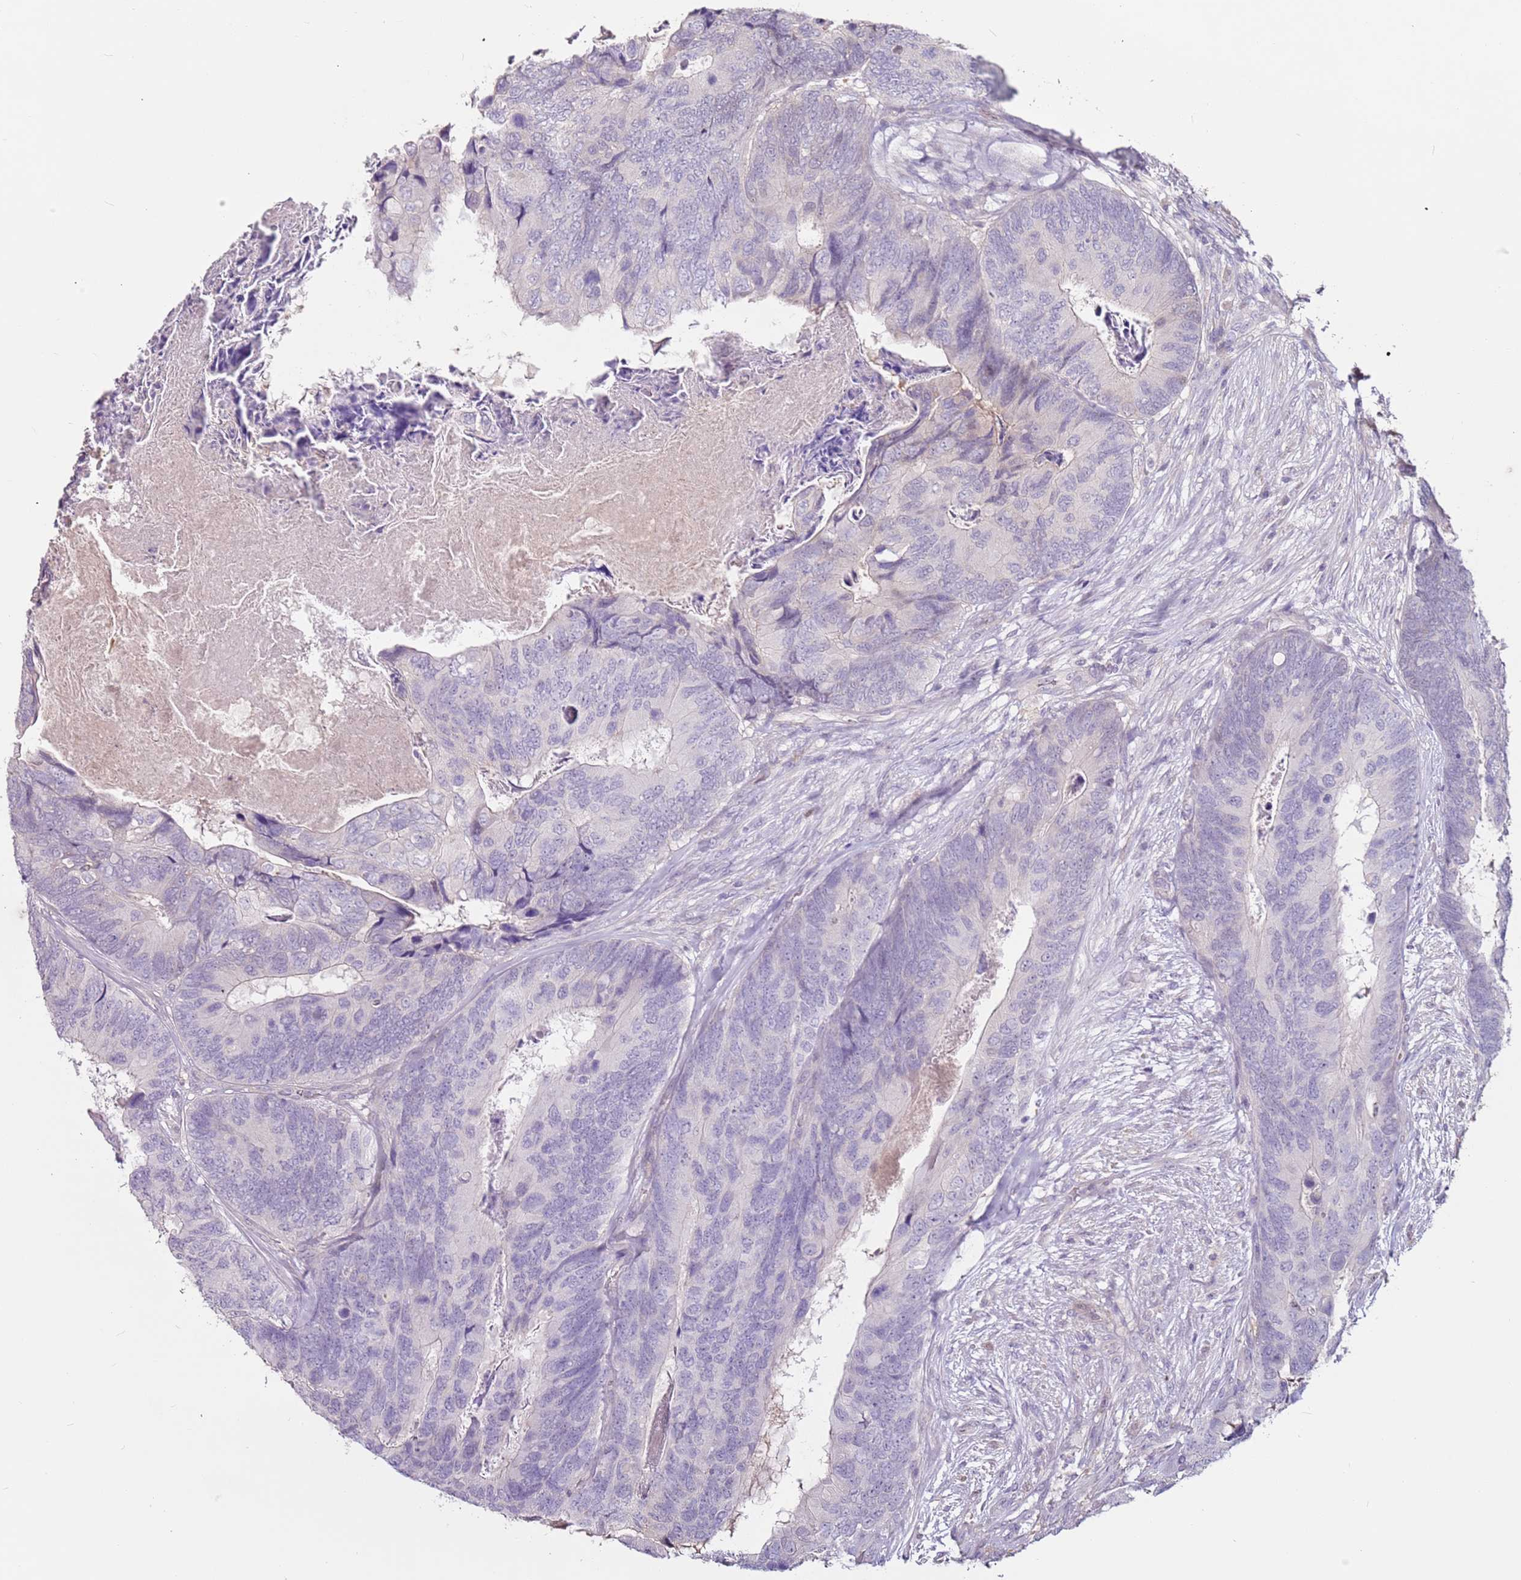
{"staining": {"intensity": "negative", "quantity": "none", "location": "none"}, "tissue": "colorectal cancer", "cell_type": "Tumor cells", "image_type": "cancer", "snomed": [{"axis": "morphology", "description": "Adenocarcinoma, NOS"}, {"axis": "topography", "description": "Colon"}], "caption": "Colorectal cancer stained for a protein using IHC displays no staining tumor cells.", "gene": "MDH1", "patient": {"sex": "female", "age": 67}}